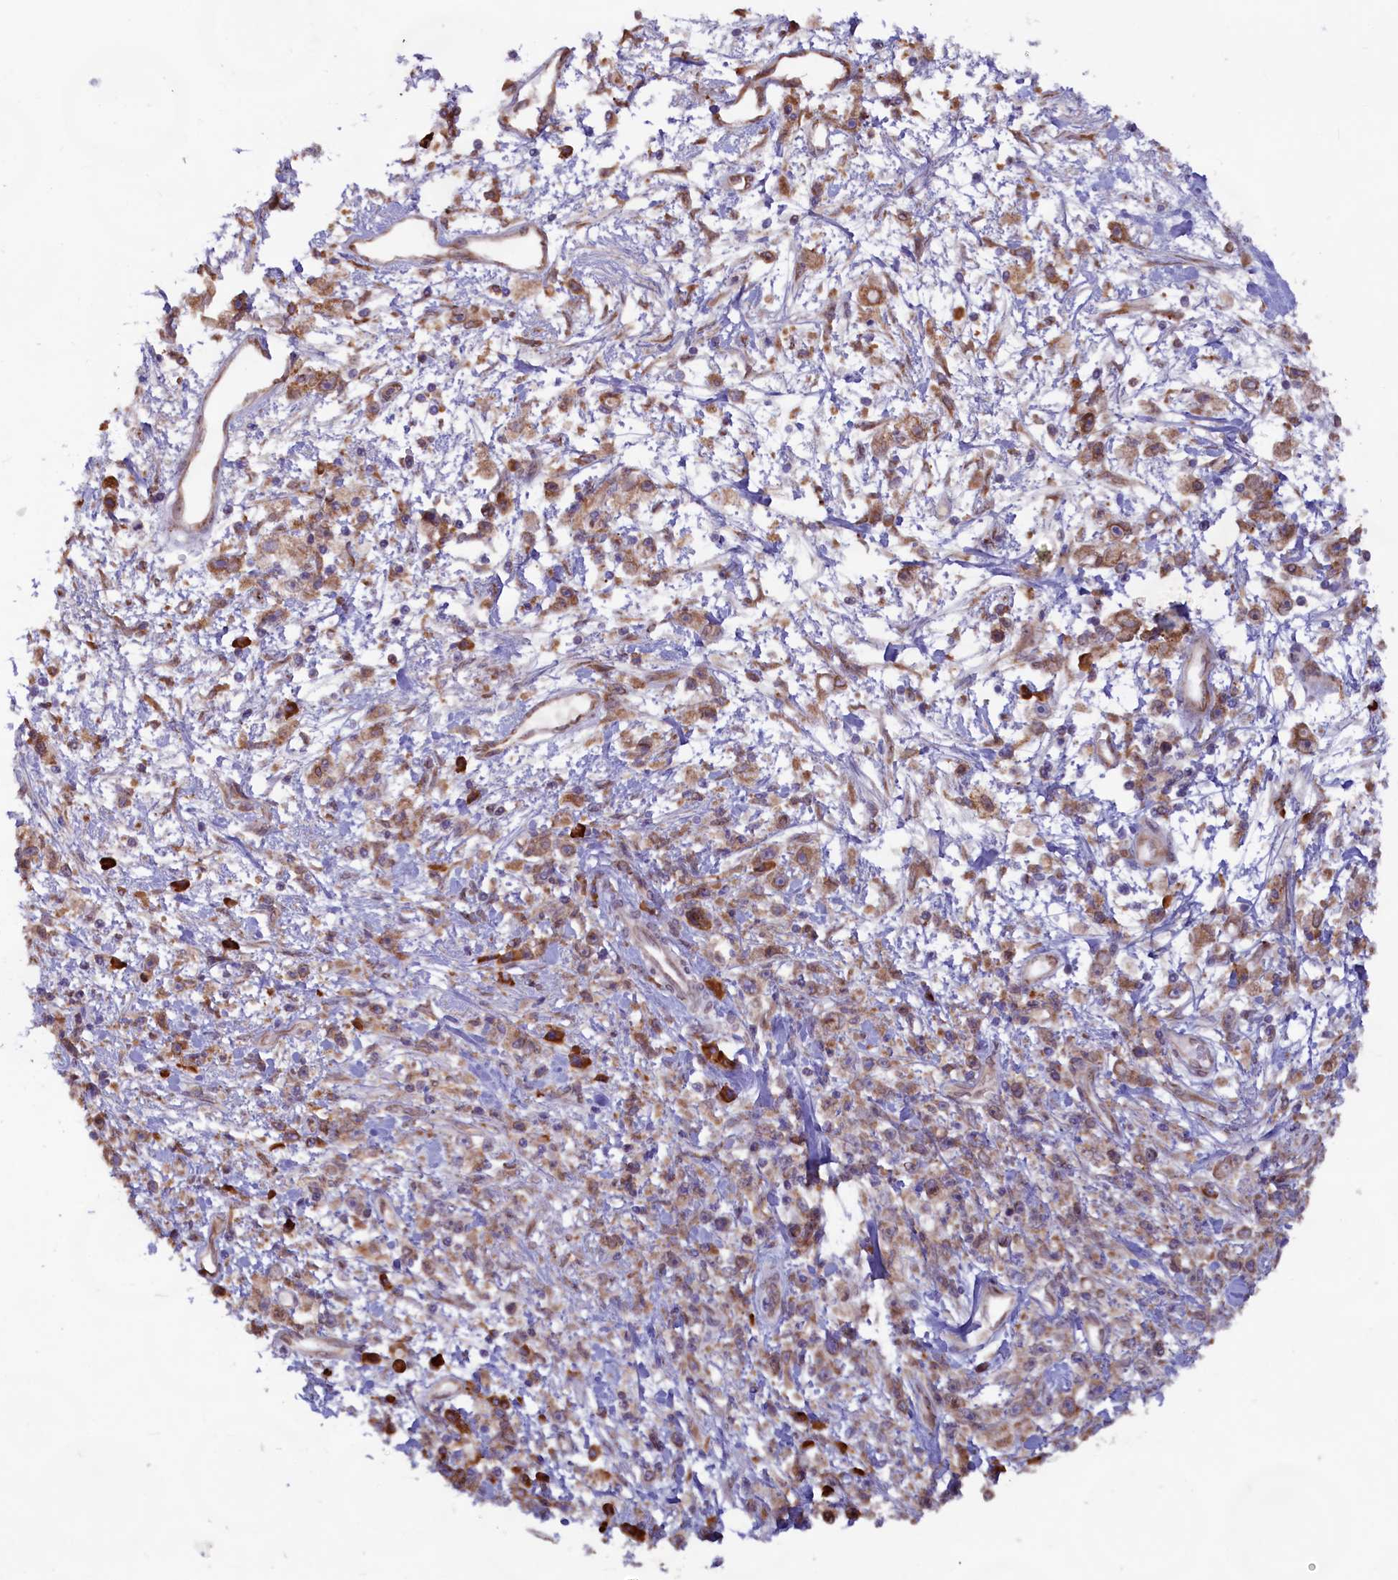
{"staining": {"intensity": "moderate", "quantity": ">75%", "location": "cytoplasmic/membranous"}, "tissue": "stomach cancer", "cell_type": "Tumor cells", "image_type": "cancer", "snomed": [{"axis": "morphology", "description": "Adenocarcinoma, NOS"}, {"axis": "topography", "description": "Stomach"}], "caption": "Stomach cancer tissue displays moderate cytoplasmic/membranous expression in approximately >75% of tumor cells, visualized by immunohistochemistry. The staining was performed using DAB (3,3'-diaminobenzidine), with brown indicating positive protein expression. Nuclei are stained blue with hematoxylin.", "gene": "TBC1D19", "patient": {"sex": "female", "age": 59}}